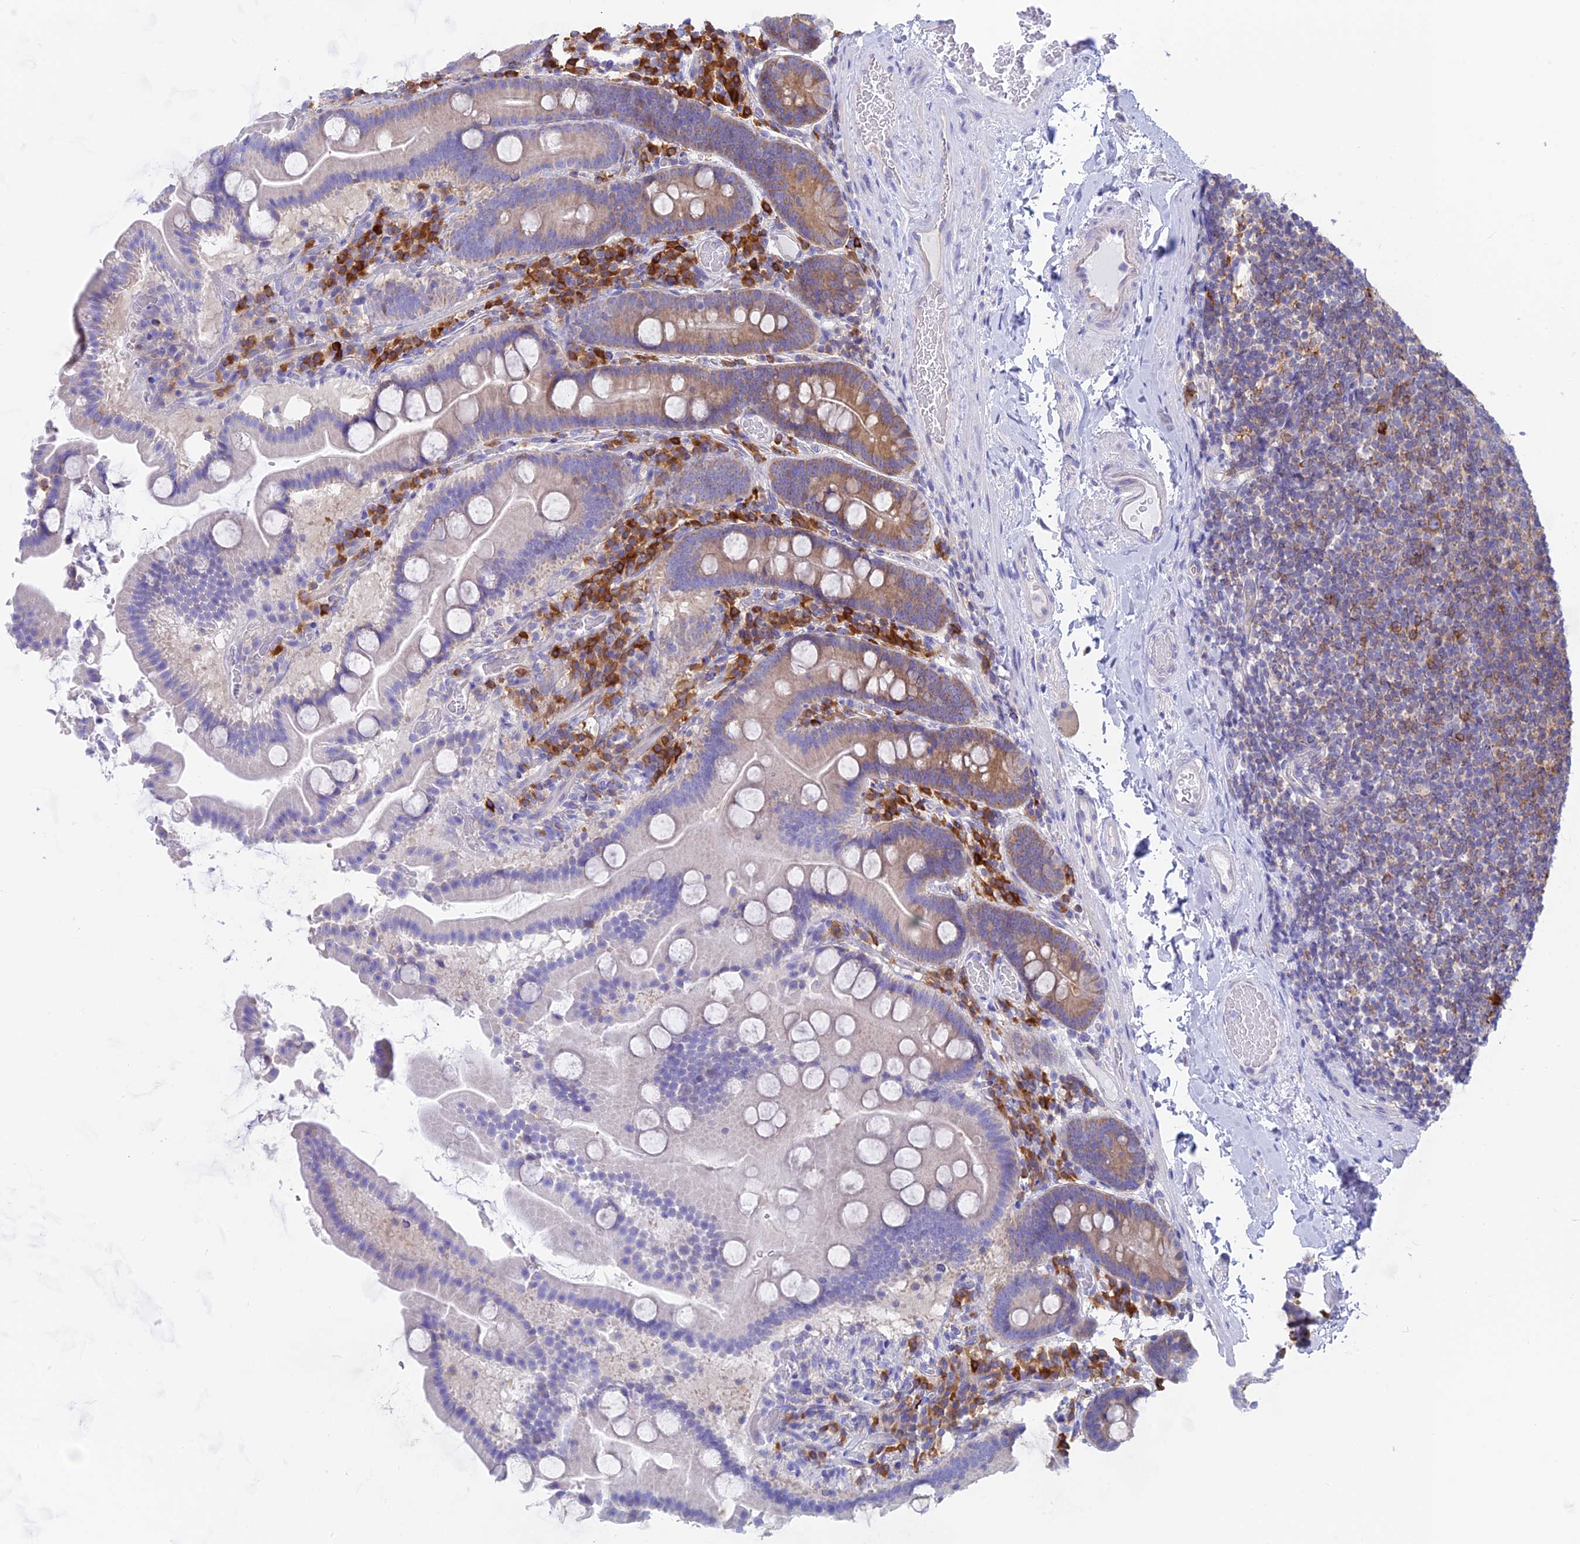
{"staining": {"intensity": "moderate", "quantity": "<25%", "location": "cytoplasmic/membranous"}, "tissue": "duodenum", "cell_type": "Glandular cells", "image_type": "normal", "snomed": [{"axis": "morphology", "description": "Normal tissue, NOS"}, {"axis": "topography", "description": "Duodenum"}], "caption": "Immunohistochemical staining of benign duodenum demonstrates moderate cytoplasmic/membranous protein positivity in about <25% of glandular cells.", "gene": "LZTFL1", "patient": {"sex": "male", "age": 55}}